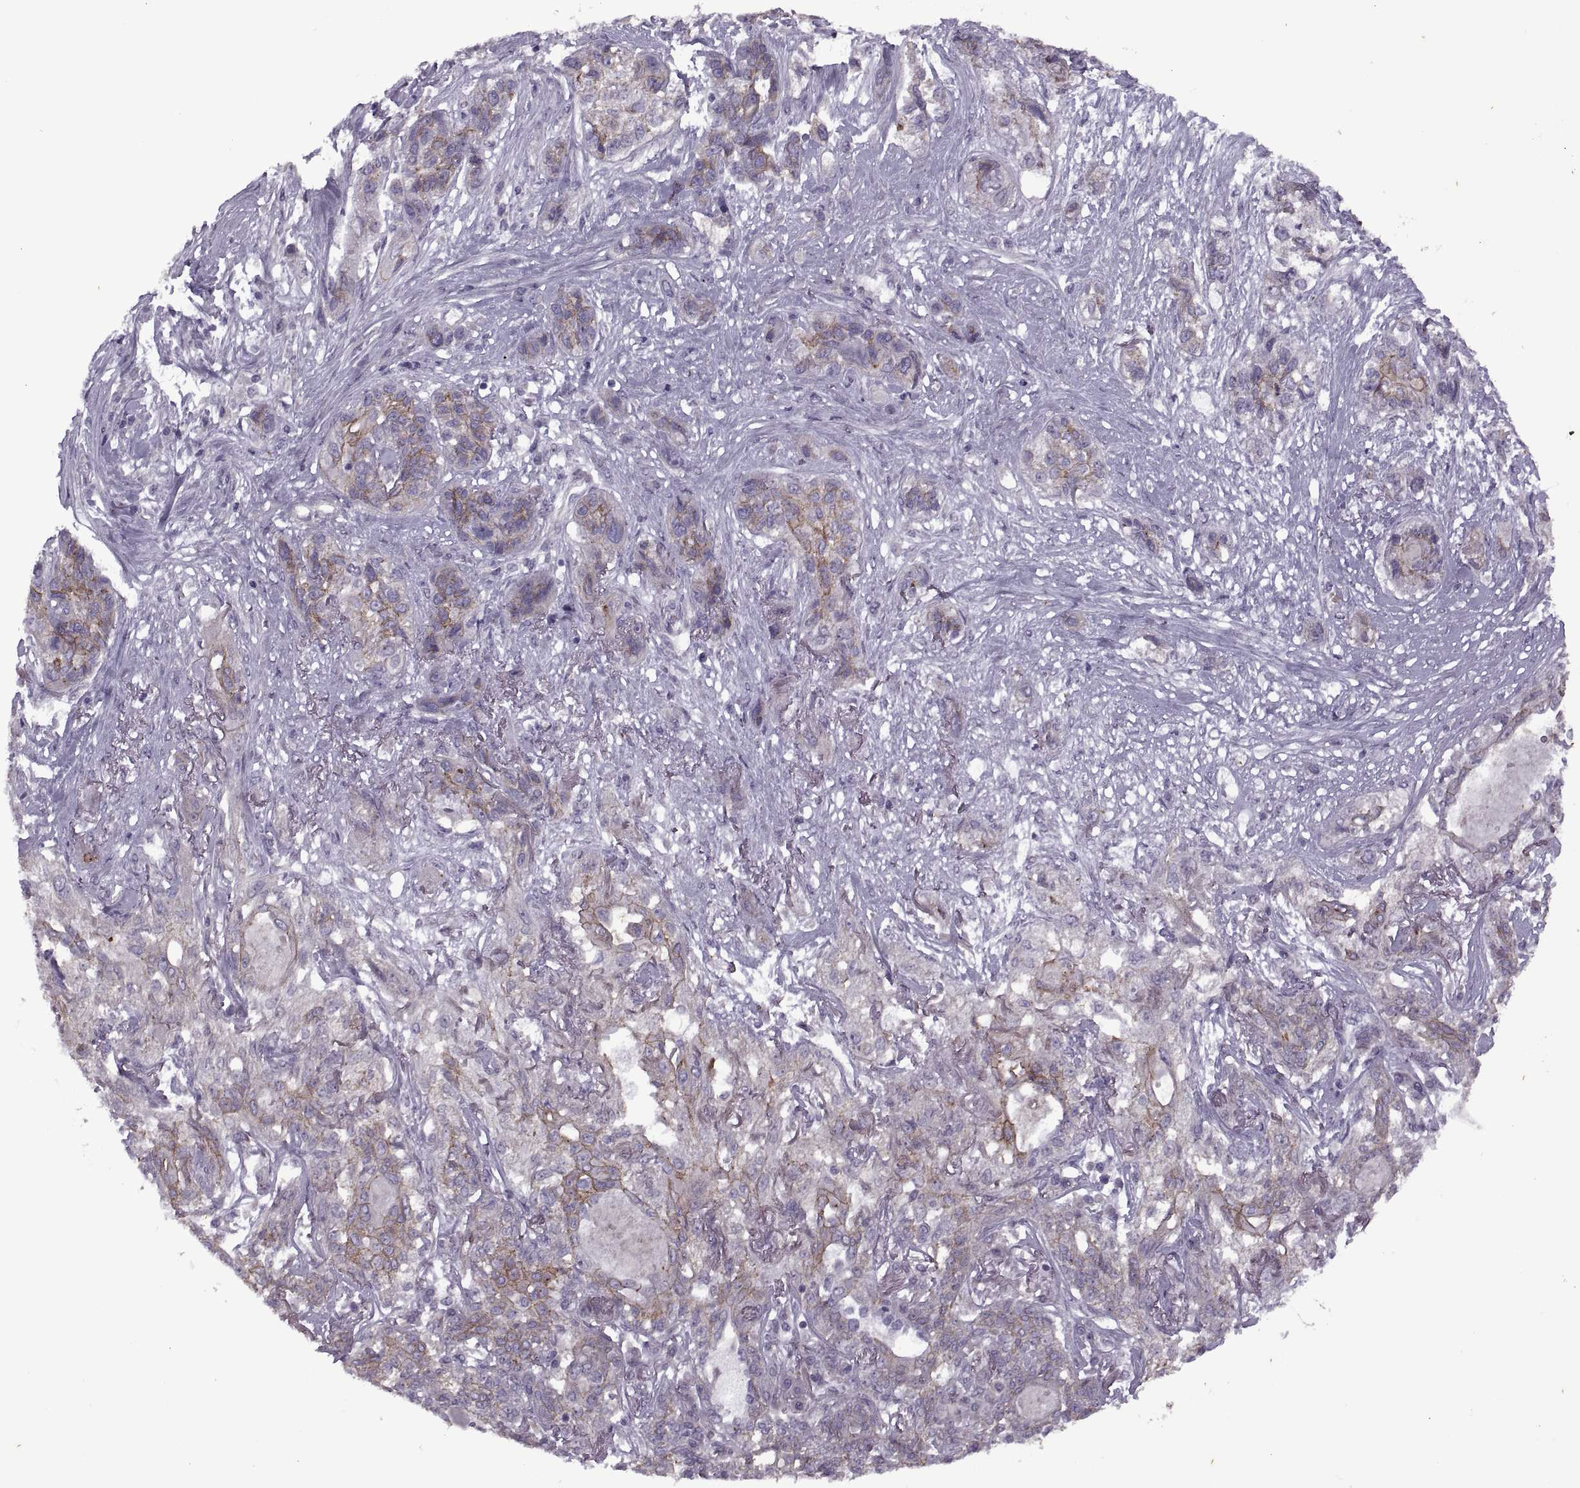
{"staining": {"intensity": "weak", "quantity": "25%-75%", "location": "cytoplasmic/membranous"}, "tissue": "lung cancer", "cell_type": "Tumor cells", "image_type": "cancer", "snomed": [{"axis": "morphology", "description": "Squamous cell carcinoma, NOS"}, {"axis": "topography", "description": "Lung"}], "caption": "Protein positivity by immunohistochemistry (IHC) shows weak cytoplasmic/membranous positivity in about 25%-75% of tumor cells in lung squamous cell carcinoma.", "gene": "RIPK4", "patient": {"sex": "female", "age": 70}}